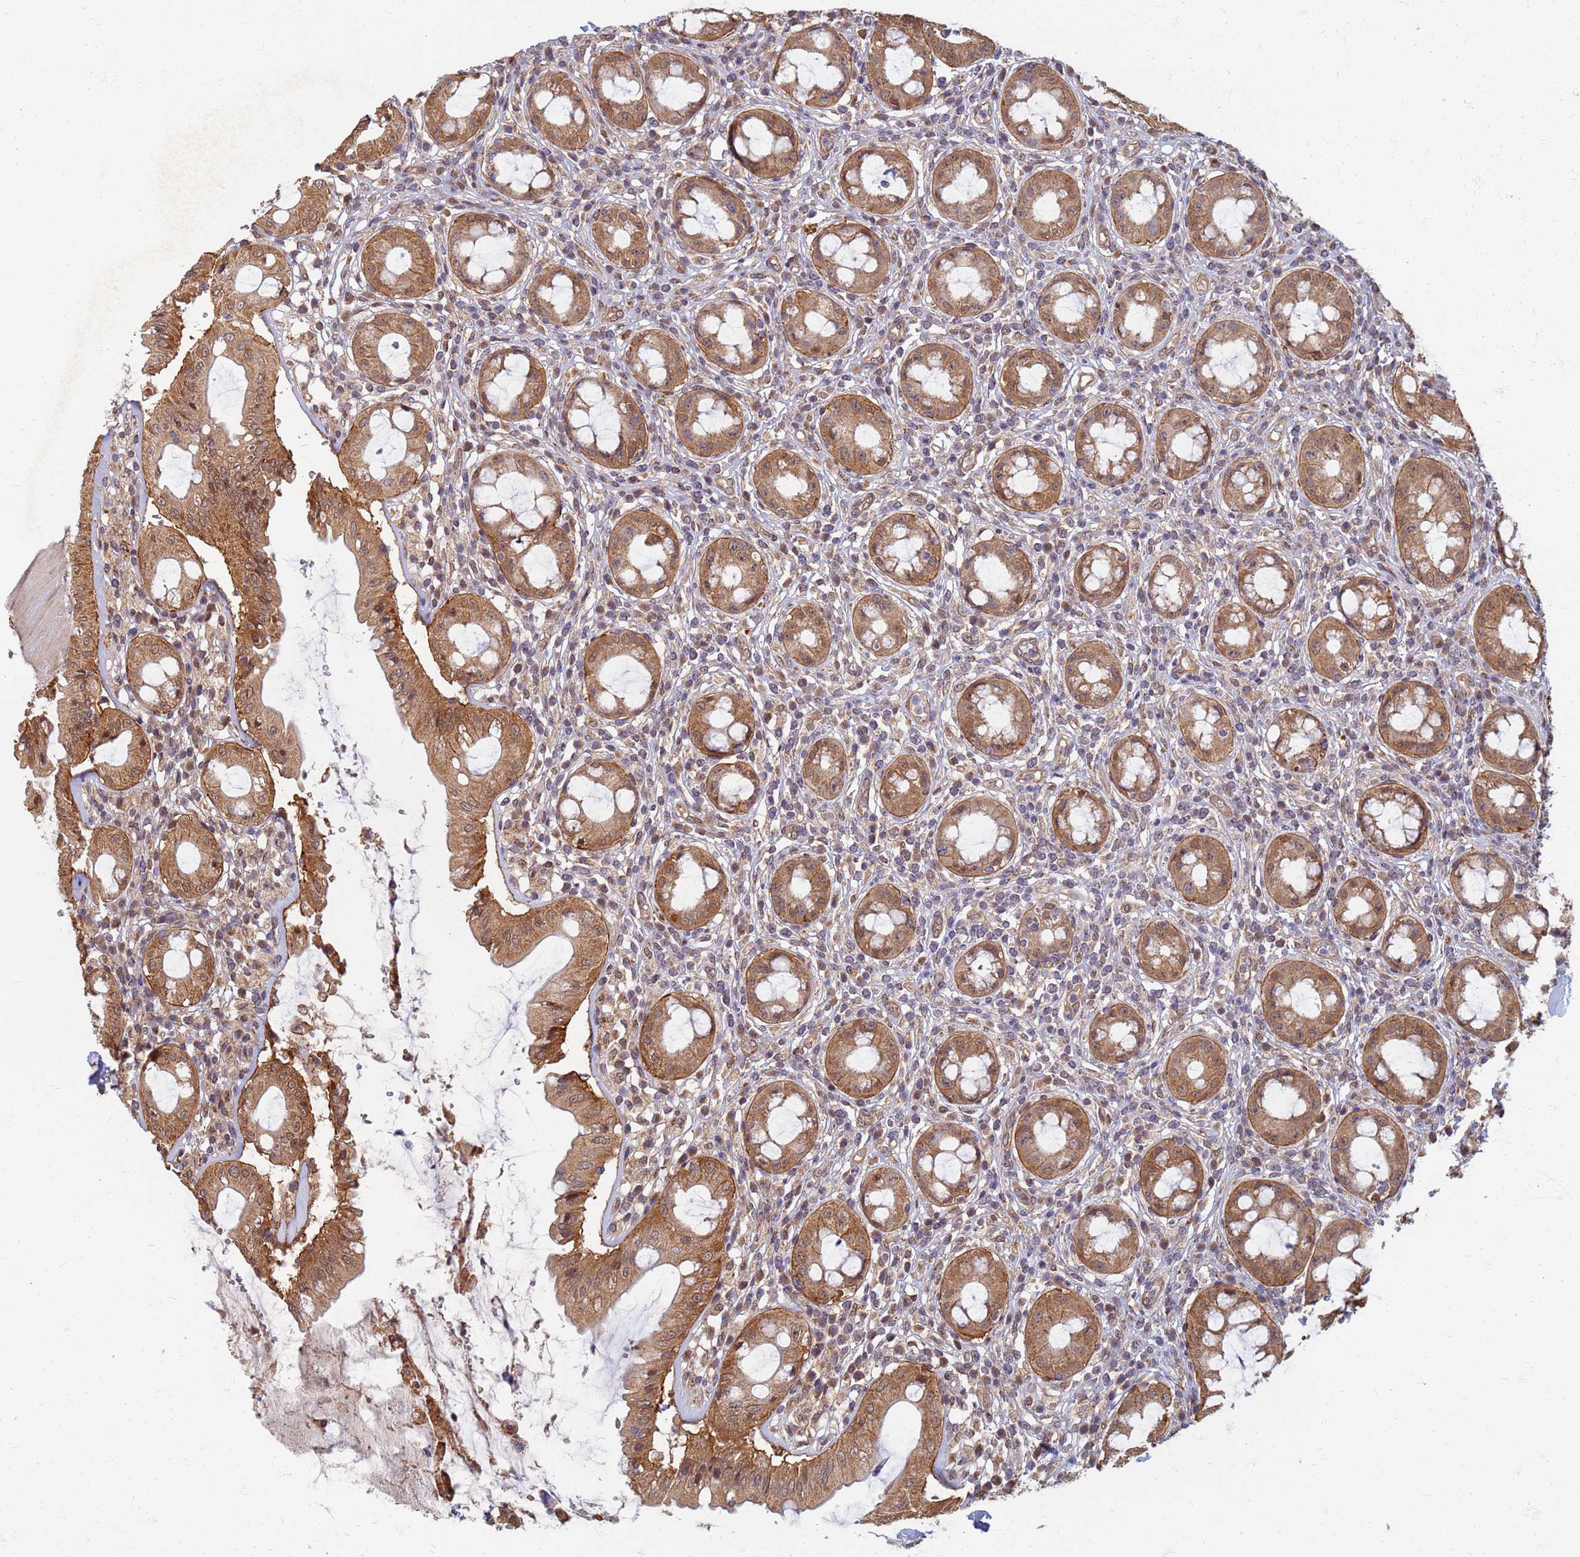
{"staining": {"intensity": "moderate", "quantity": ">75%", "location": "cytoplasmic/membranous"}, "tissue": "rectum", "cell_type": "Glandular cells", "image_type": "normal", "snomed": [{"axis": "morphology", "description": "Normal tissue, NOS"}, {"axis": "topography", "description": "Rectum"}], "caption": "Protein analysis of unremarkable rectum demonstrates moderate cytoplasmic/membranous staining in approximately >75% of glandular cells. The staining is performed using DAB (3,3'-diaminobenzidine) brown chromogen to label protein expression. The nuclei are counter-stained blue using hematoxylin.", "gene": "ITGB4", "patient": {"sex": "female", "age": 57}}